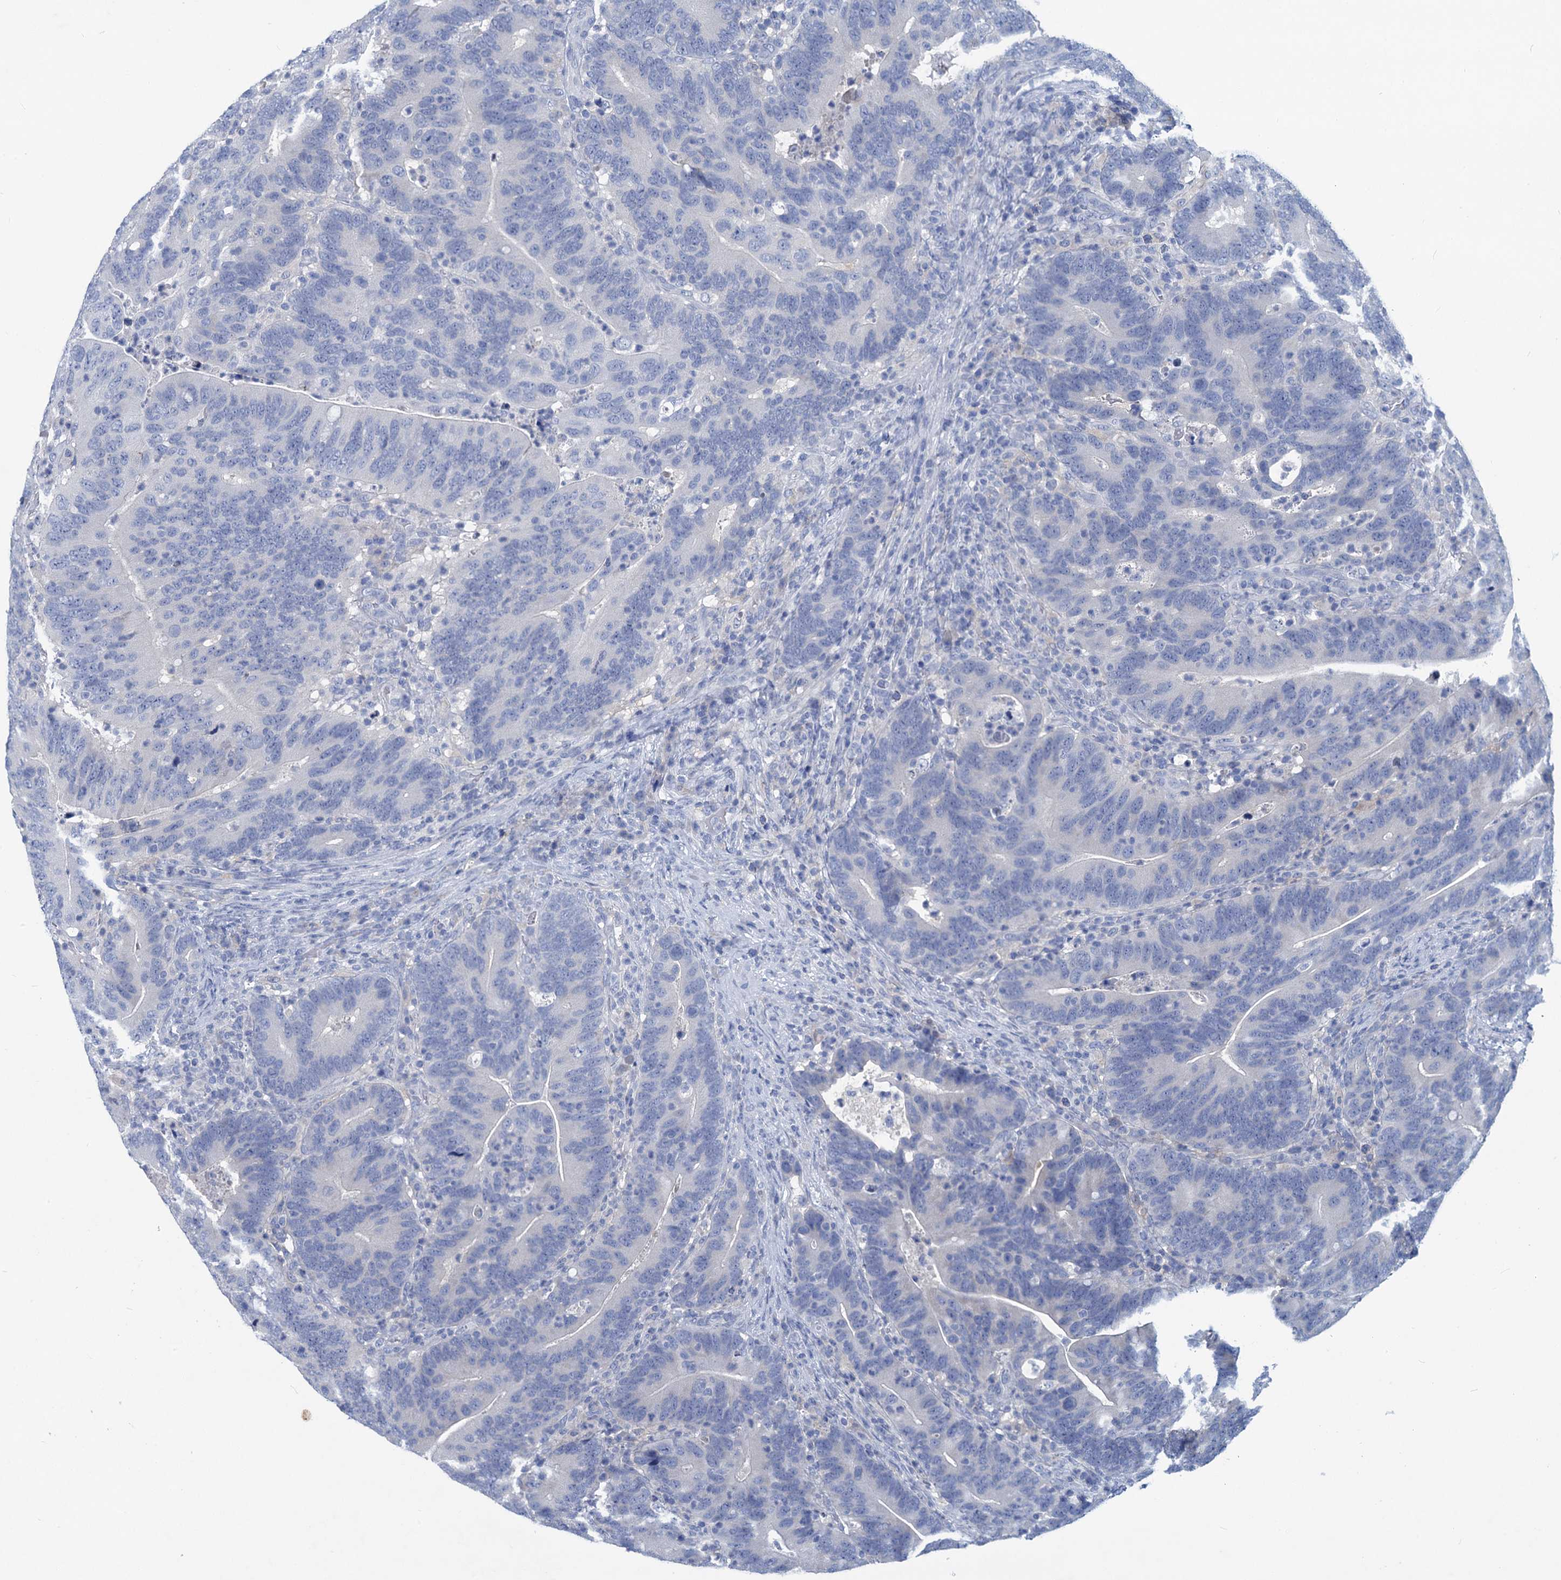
{"staining": {"intensity": "negative", "quantity": "none", "location": "none"}, "tissue": "colorectal cancer", "cell_type": "Tumor cells", "image_type": "cancer", "snomed": [{"axis": "morphology", "description": "Adenocarcinoma, NOS"}, {"axis": "topography", "description": "Colon"}], "caption": "Immunohistochemistry of human colorectal cancer (adenocarcinoma) shows no positivity in tumor cells.", "gene": "RTKN2", "patient": {"sex": "female", "age": 66}}